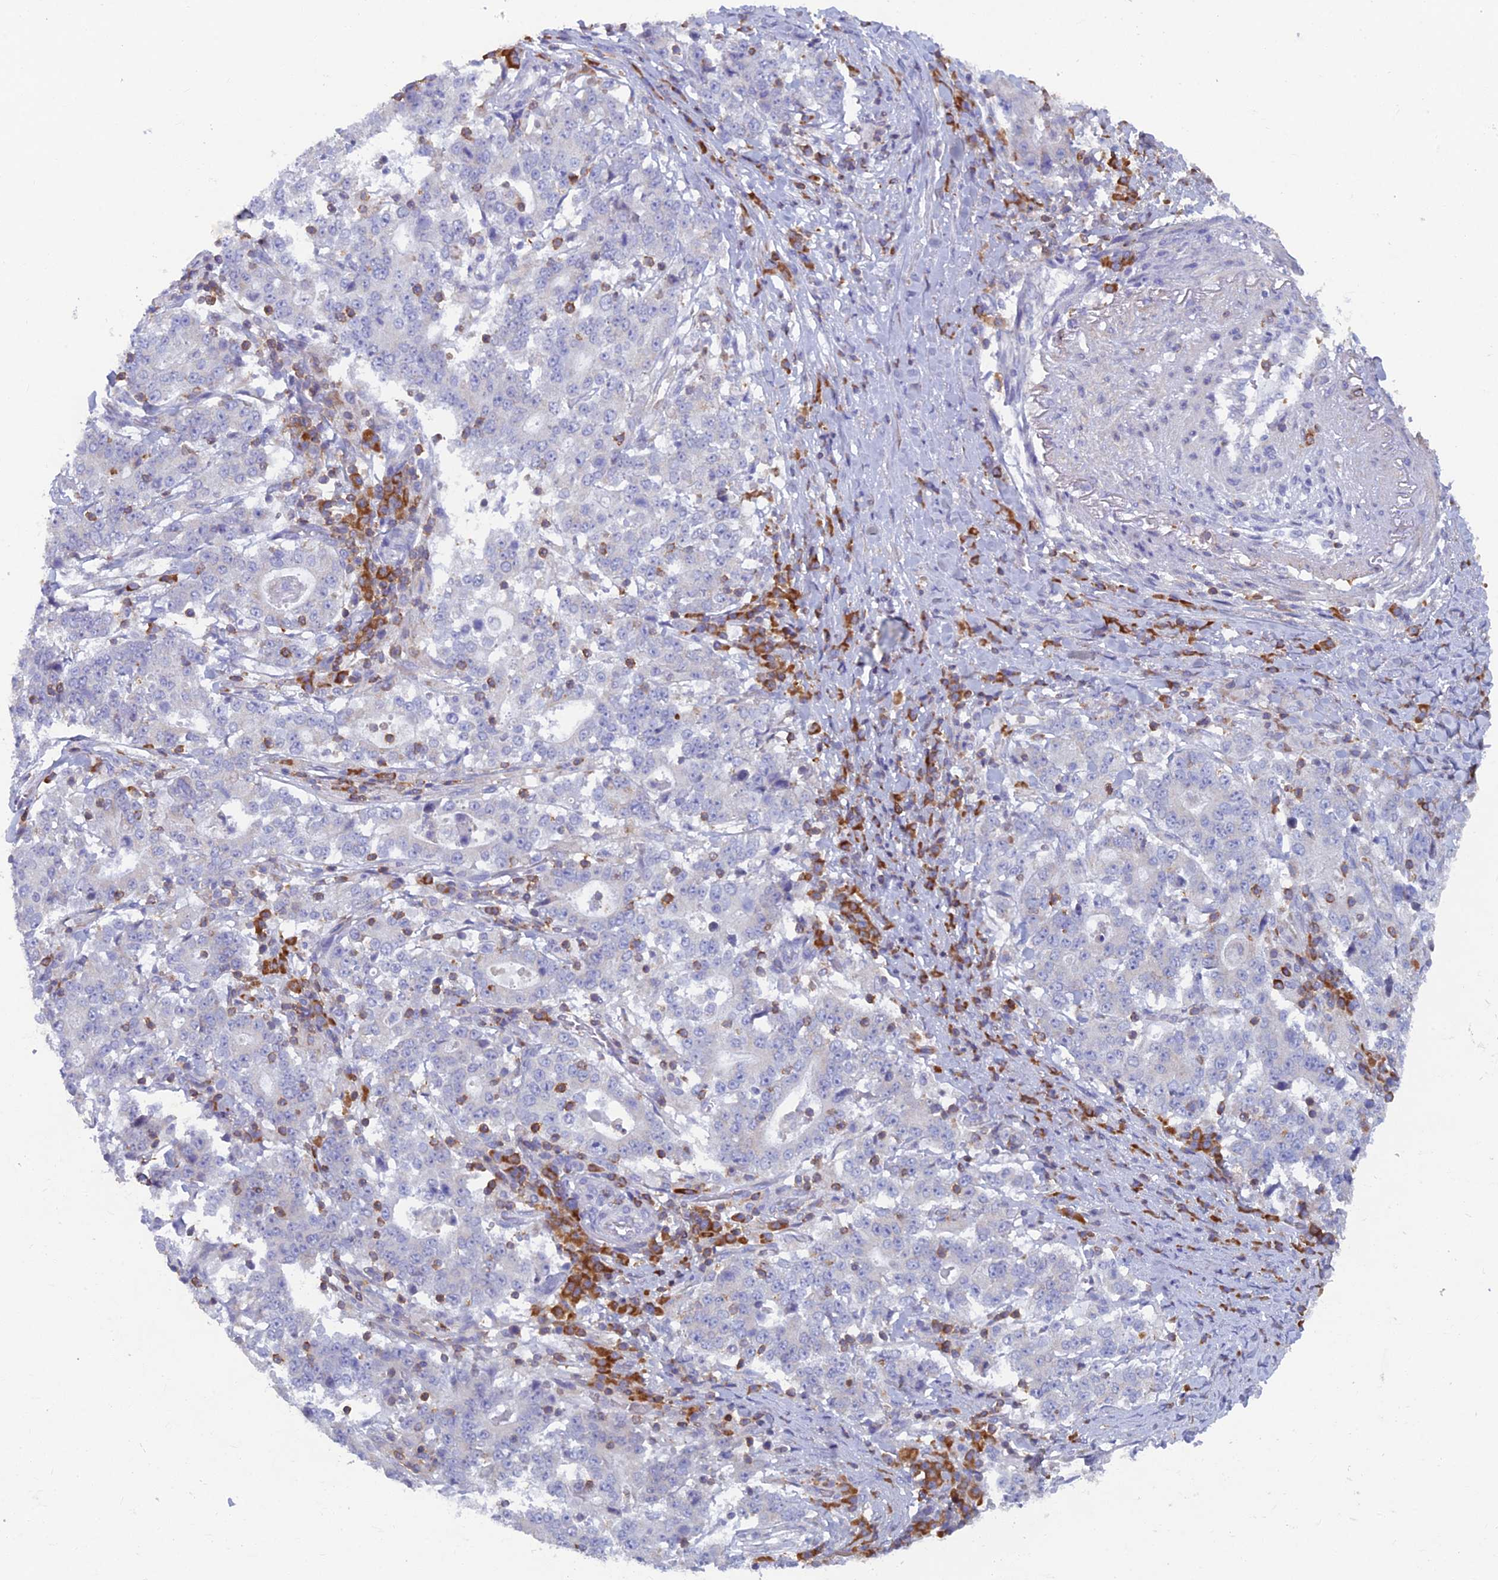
{"staining": {"intensity": "negative", "quantity": "none", "location": "none"}, "tissue": "stomach cancer", "cell_type": "Tumor cells", "image_type": "cancer", "snomed": [{"axis": "morphology", "description": "Adenocarcinoma, NOS"}, {"axis": "topography", "description": "Stomach"}], "caption": "Immunohistochemistry (IHC) of human stomach adenocarcinoma reveals no staining in tumor cells. (DAB immunohistochemistry, high magnification).", "gene": "ABI3BP", "patient": {"sex": "male", "age": 59}}